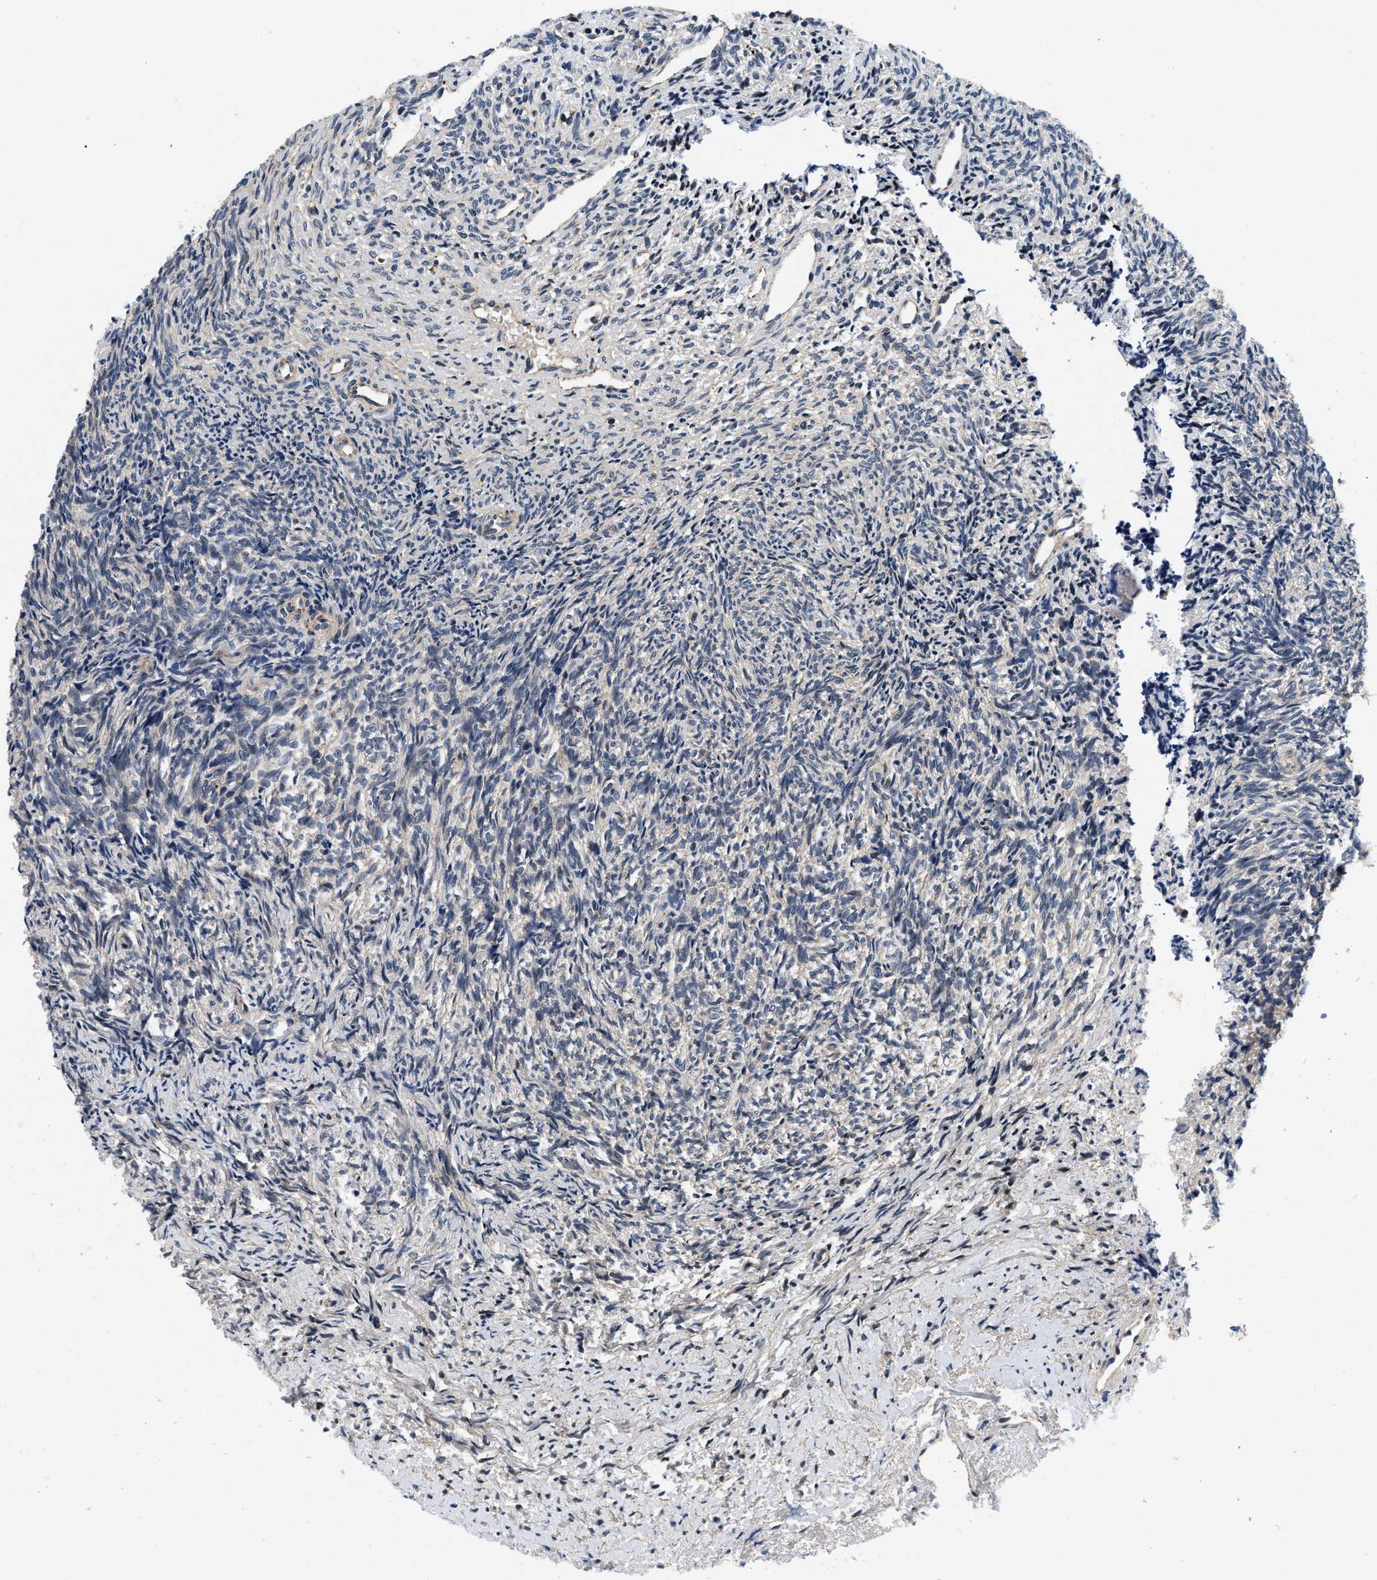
{"staining": {"intensity": "negative", "quantity": "none", "location": "none"}, "tissue": "ovary", "cell_type": "Ovarian stroma cells", "image_type": "normal", "snomed": [{"axis": "morphology", "description": "Normal tissue, NOS"}, {"axis": "topography", "description": "Ovary"}], "caption": "An image of ovary stained for a protein demonstrates no brown staining in ovarian stroma cells.", "gene": "PDP1", "patient": {"sex": "female", "age": 41}}